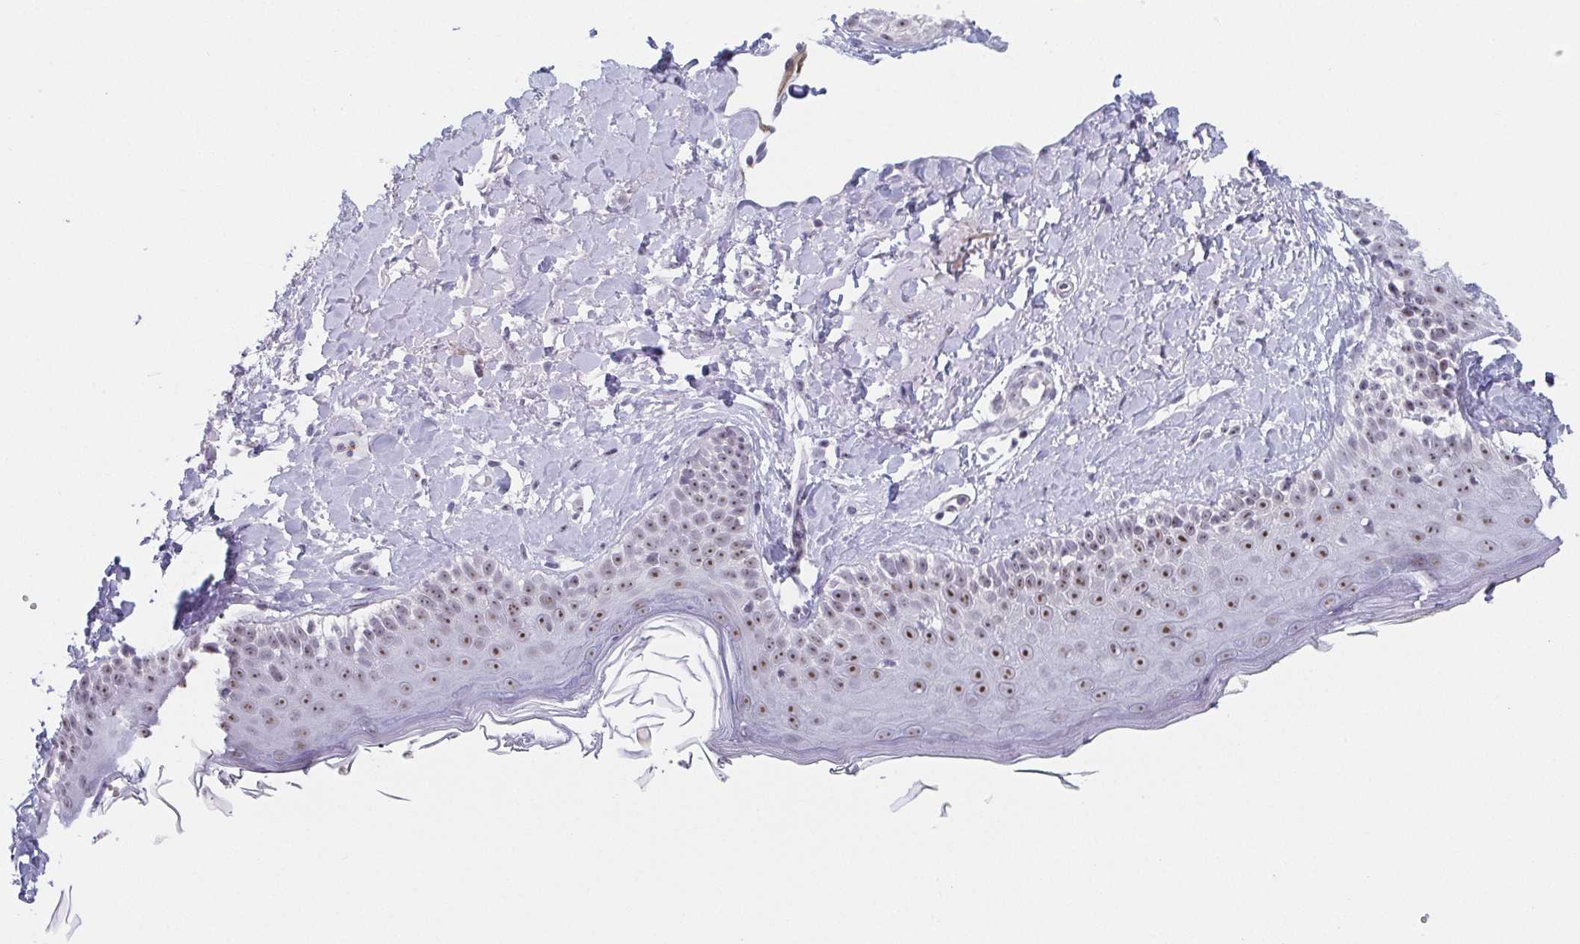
{"staining": {"intensity": "negative", "quantity": "none", "location": "none"}, "tissue": "skin", "cell_type": "Fibroblasts", "image_type": "normal", "snomed": [{"axis": "morphology", "description": "Normal tissue, NOS"}, {"axis": "topography", "description": "Skin"}], "caption": "Histopathology image shows no significant protein staining in fibroblasts of normal skin.", "gene": "EXOSC7", "patient": {"sex": "male", "age": 73}}